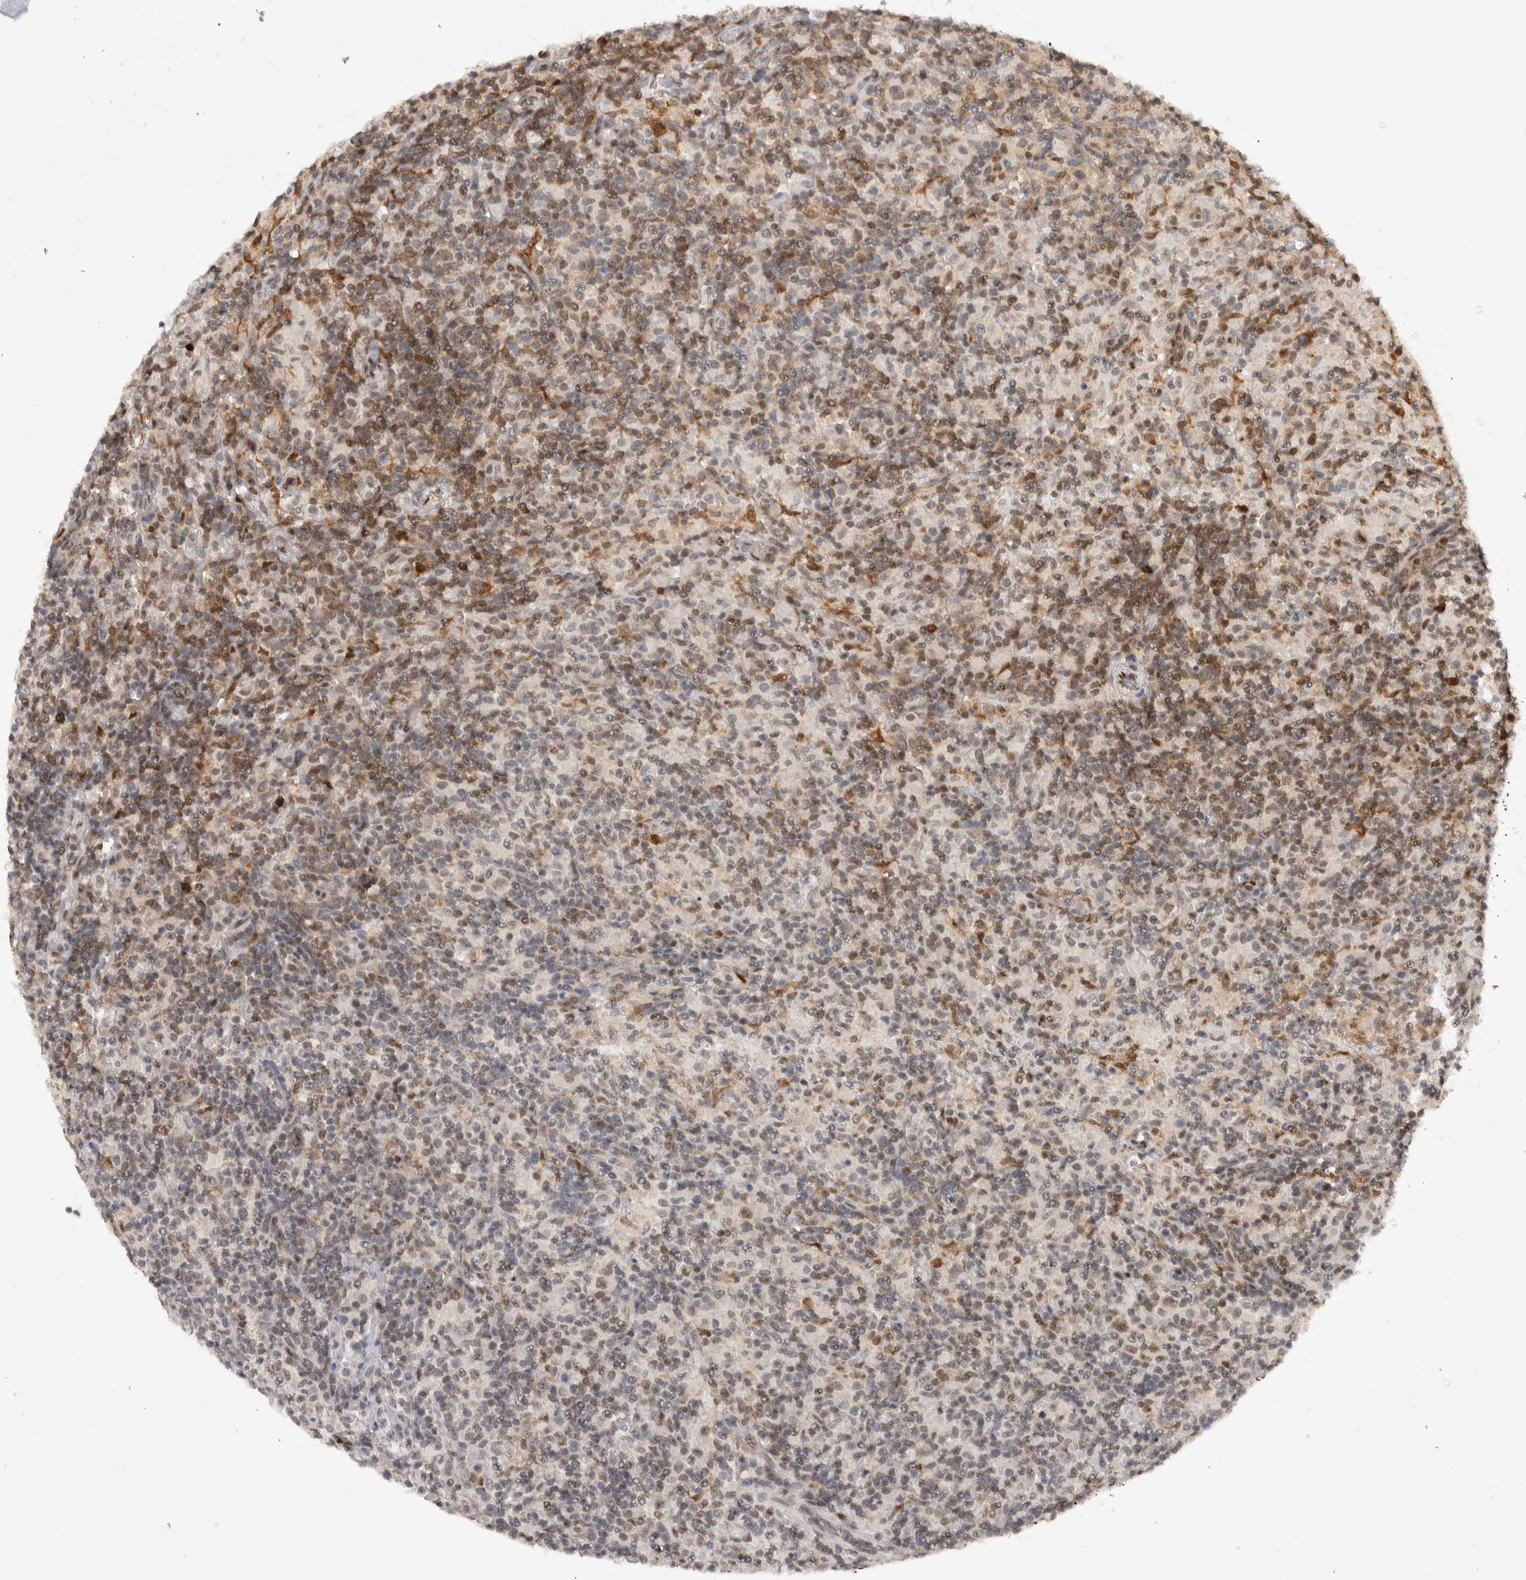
{"staining": {"intensity": "weak", "quantity": "25%-75%", "location": "nuclear"}, "tissue": "lymphoma", "cell_type": "Tumor cells", "image_type": "cancer", "snomed": [{"axis": "morphology", "description": "Hodgkin's disease, NOS"}, {"axis": "topography", "description": "Lymph node"}], "caption": "A brown stain labels weak nuclear positivity of a protein in lymphoma tumor cells.", "gene": "RPS6KA2", "patient": {"sex": "male", "age": 70}}